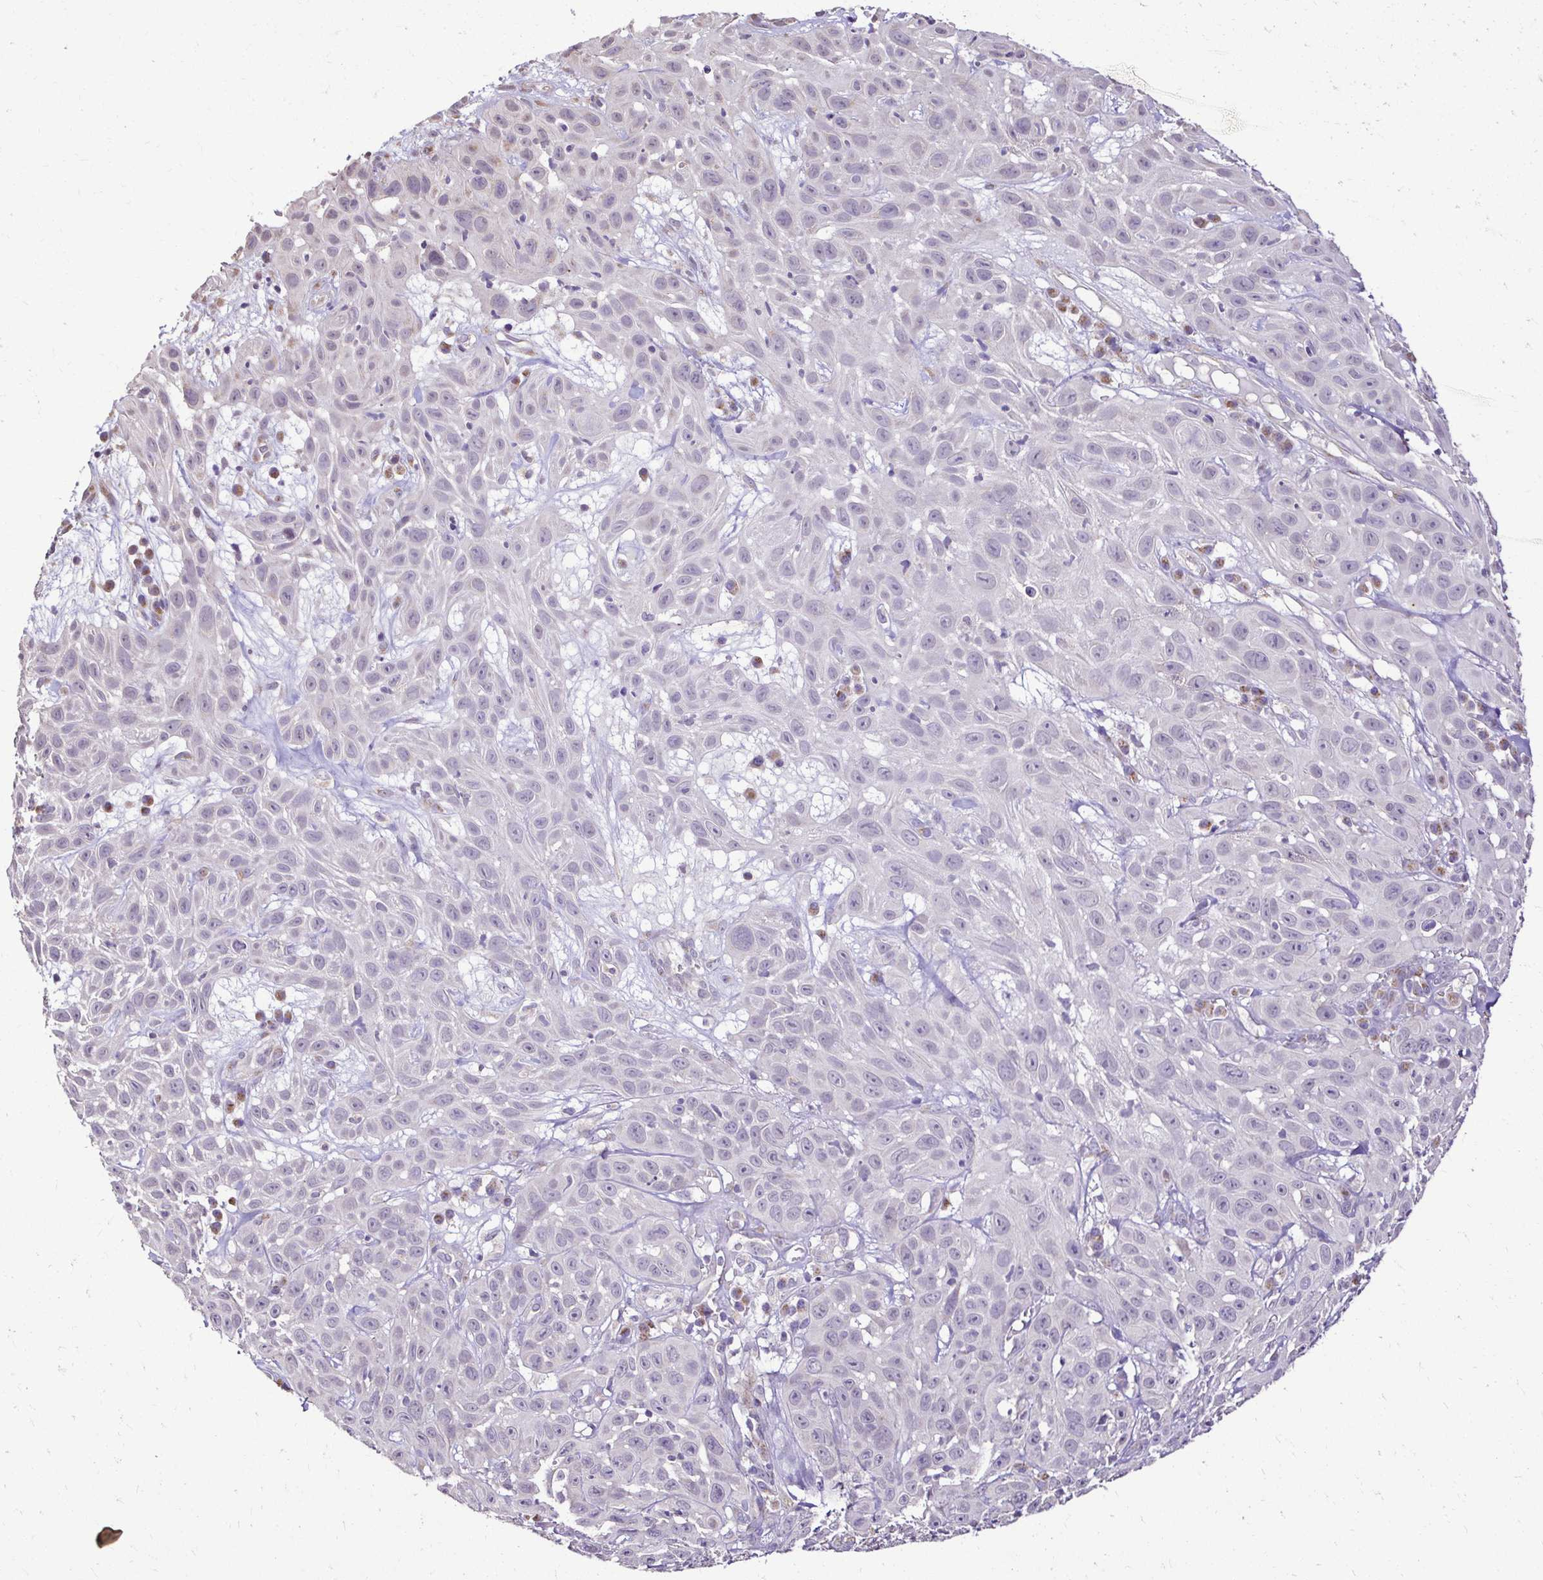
{"staining": {"intensity": "negative", "quantity": "none", "location": "none"}, "tissue": "skin cancer", "cell_type": "Tumor cells", "image_type": "cancer", "snomed": [{"axis": "morphology", "description": "Squamous cell carcinoma, NOS"}, {"axis": "topography", "description": "Skin"}], "caption": "IHC histopathology image of skin cancer stained for a protein (brown), which demonstrates no staining in tumor cells.", "gene": "KIAA1210", "patient": {"sex": "male", "age": 82}}